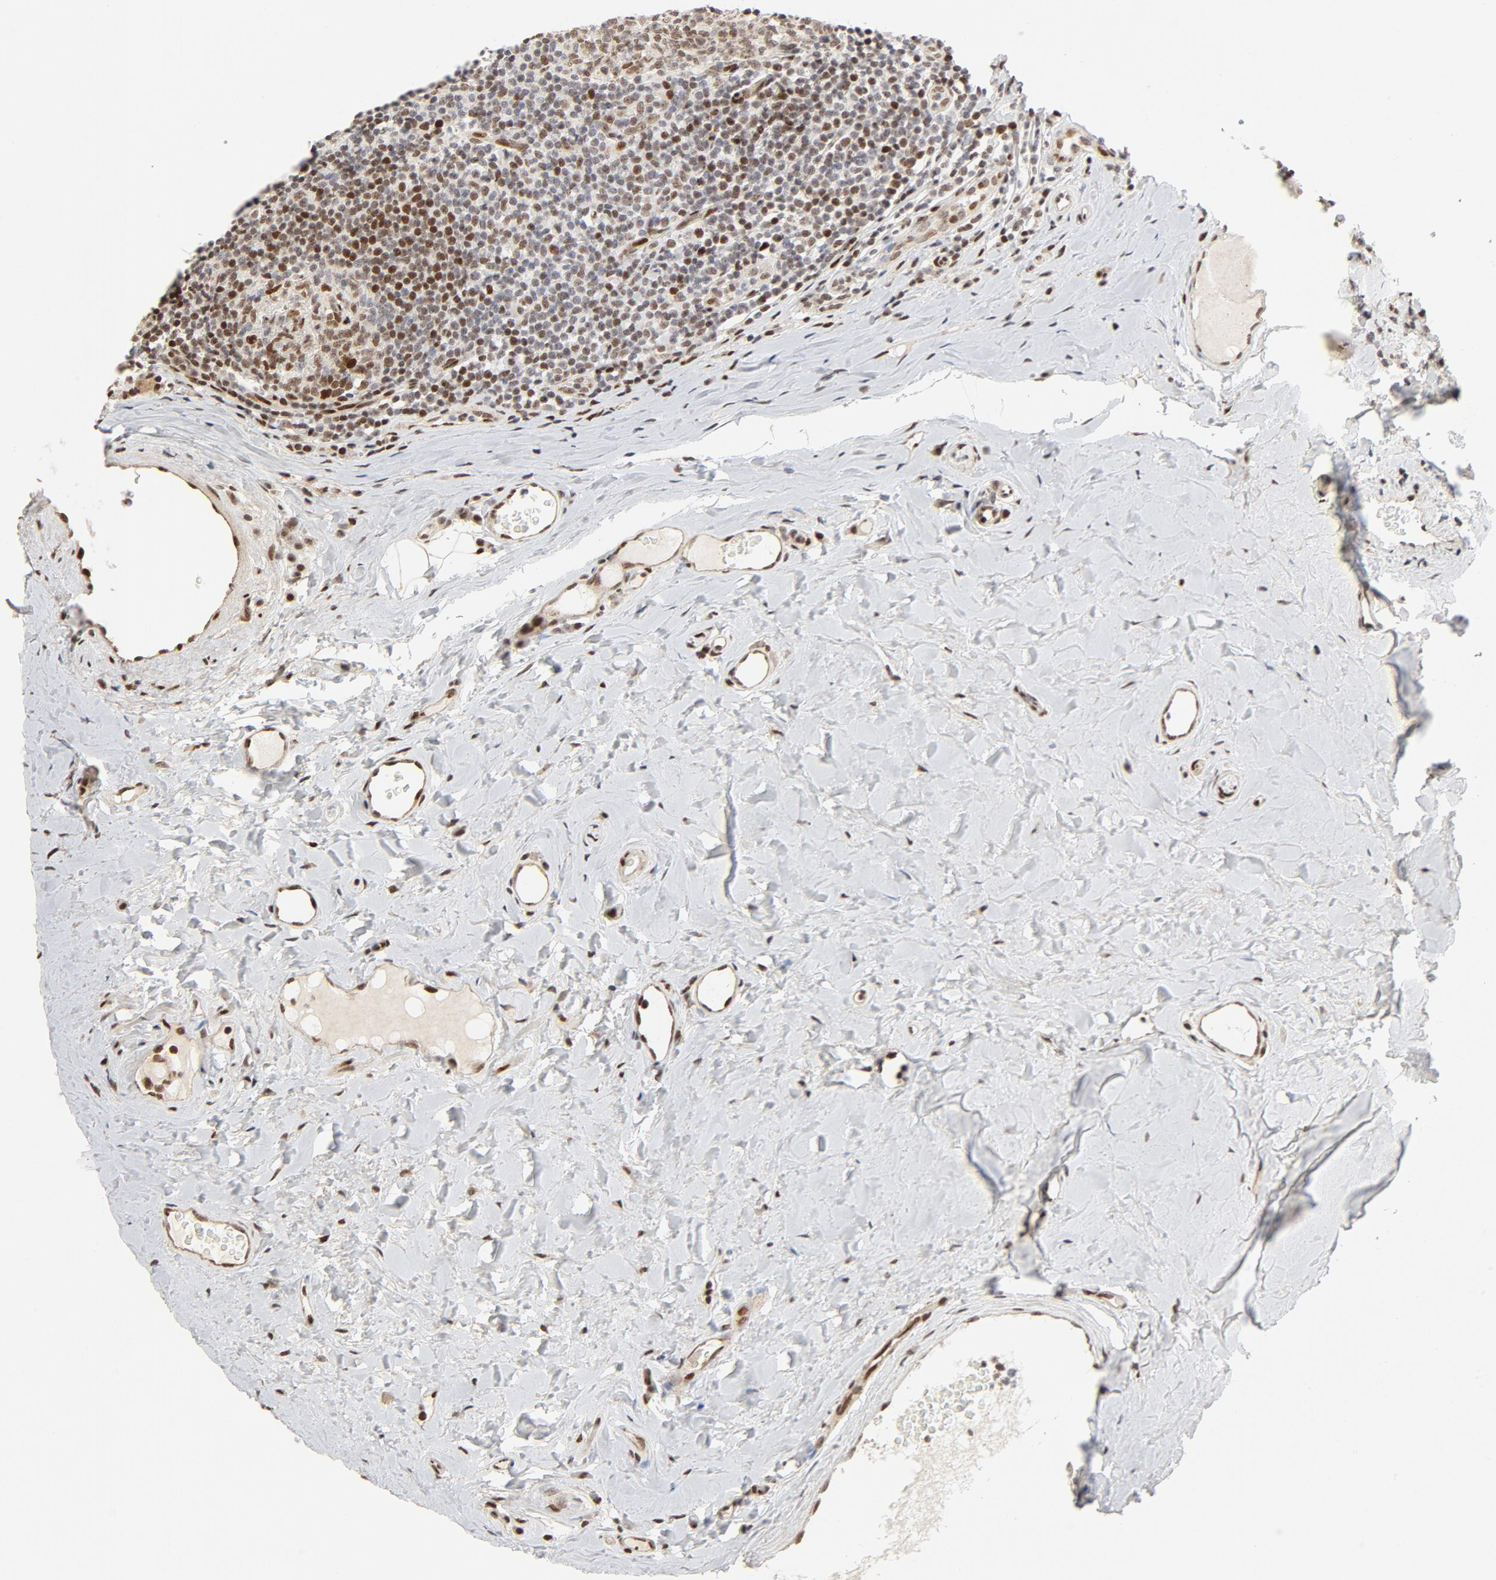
{"staining": {"intensity": "moderate", "quantity": ">75%", "location": "nuclear"}, "tissue": "tonsil", "cell_type": "Germinal center cells", "image_type": "normal", "snomed": [{"axis": "morphology", "description": "Normal tissue, NOS"}, {"axis": "topography", "description": "Tonsil"}], "caption": "The immunohistochemical stain shows moderate nuclear expression in germinal center cells of normal tonsil.", "gene": "GTF2I", "patient": {"sex": "male", "age": 31}}